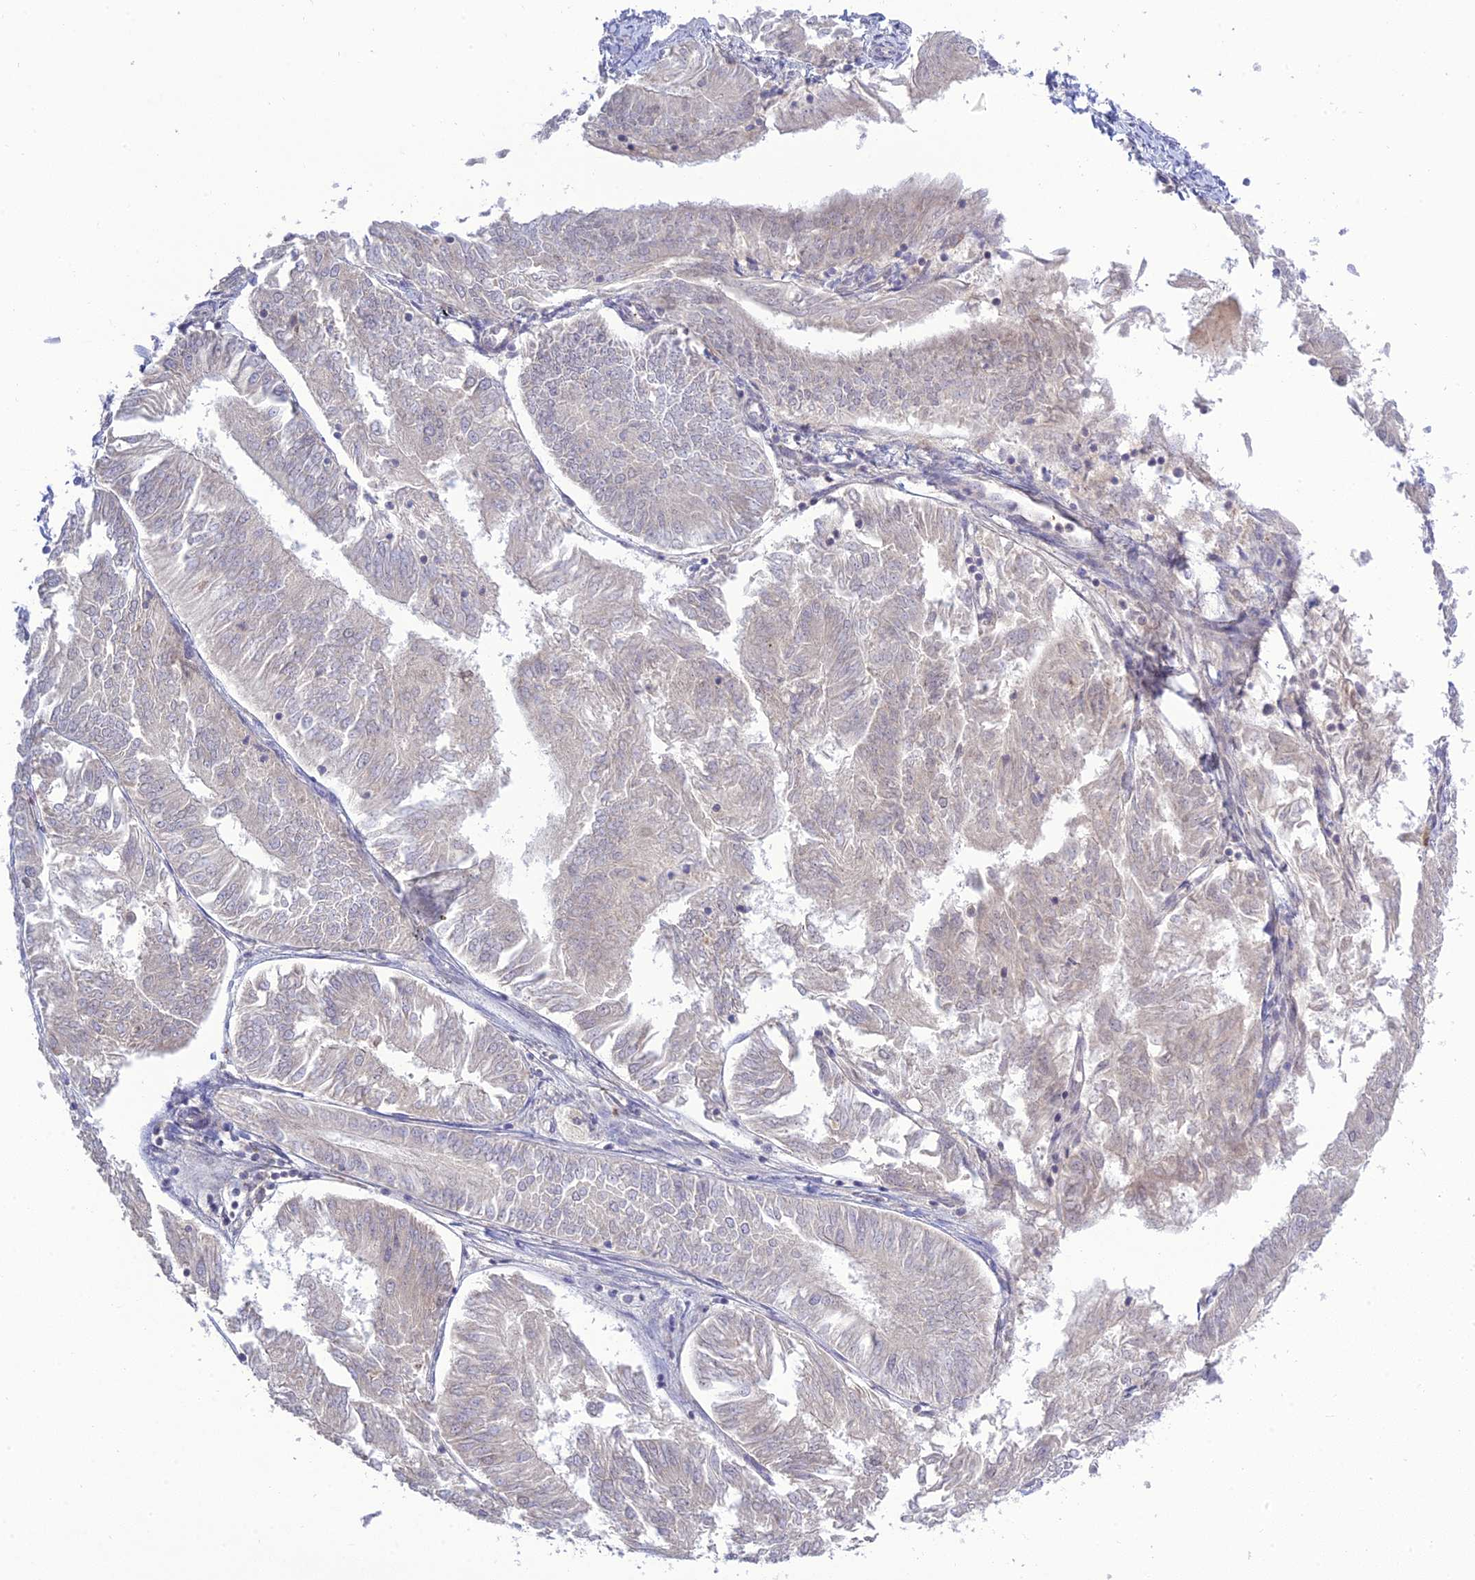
{"staining": {"intensity": "negative", "quantity": "none", "location": "none"}, "tissue": "endometrial cancer", "cell_type": "Tumor cells", "image_type": "cancer", "snomed": [{"axis": "morphology", "description": "Adenocarcinoma, NOS"}, {"axis": "topography", "description": "Endometrium"}], "caption": "Tumor cells show no significant protein staining in endometrial cancer (adenocarcinoma).", "gene": "TMEM40", "patient": {"sex": "female", "age": 58}}